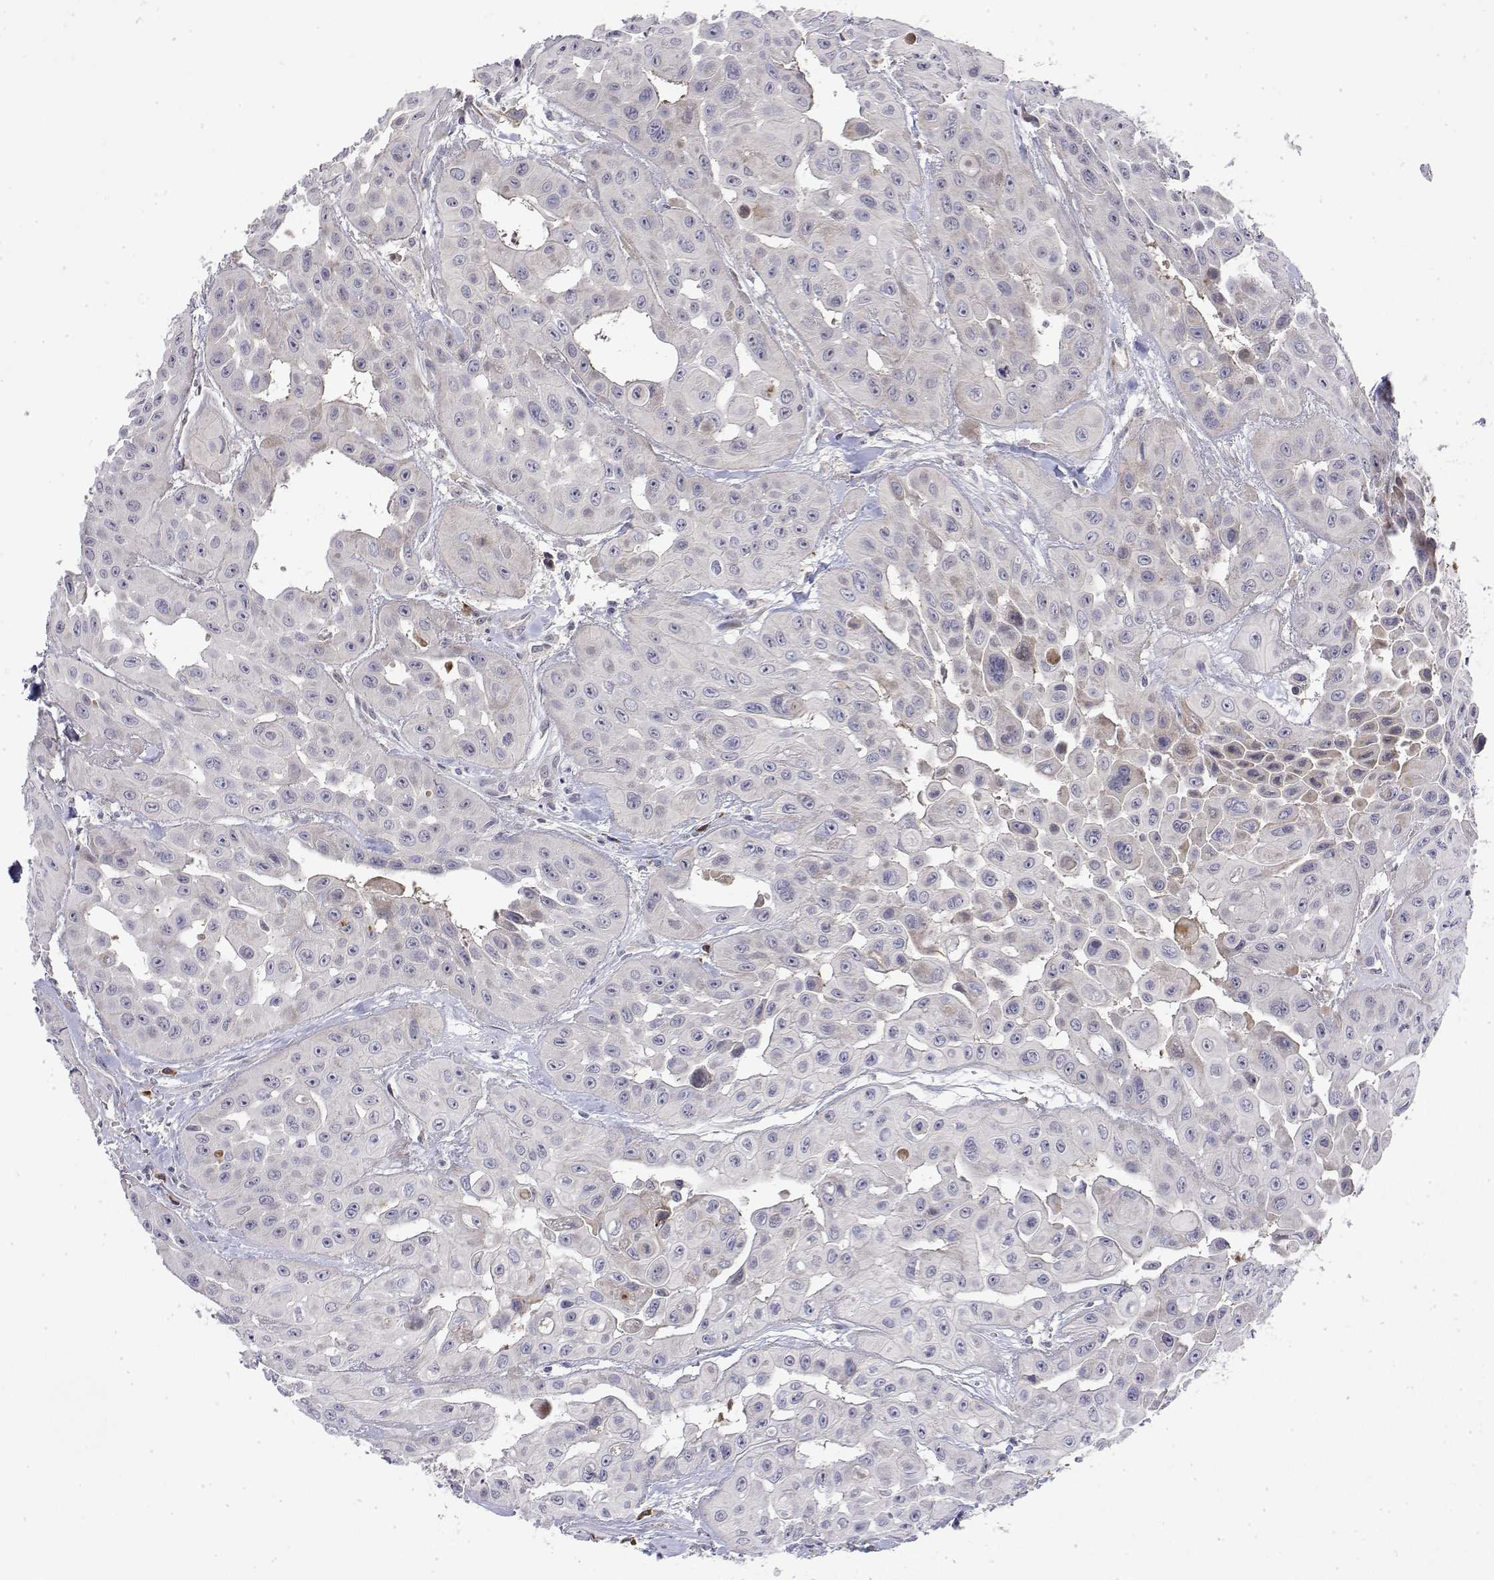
{"staining": {"intensity": "negative", "quantity": "none", "location": "none"}, "tissue": "head and neck cancer", "cell_type": "Tumor cells", "image_type": "cancer", "snomed": [{"axis": "morphology", "description": "Adenocarcinoma, NOS"}, {"axis": "topography", "description": "Head-Neck"}], "caption": "Tumor cells are negative for protein expression in human head and neck adenocarcinoma.", "gene": "IGFBP4", "patient": {"sex": "male", "age": 73}}